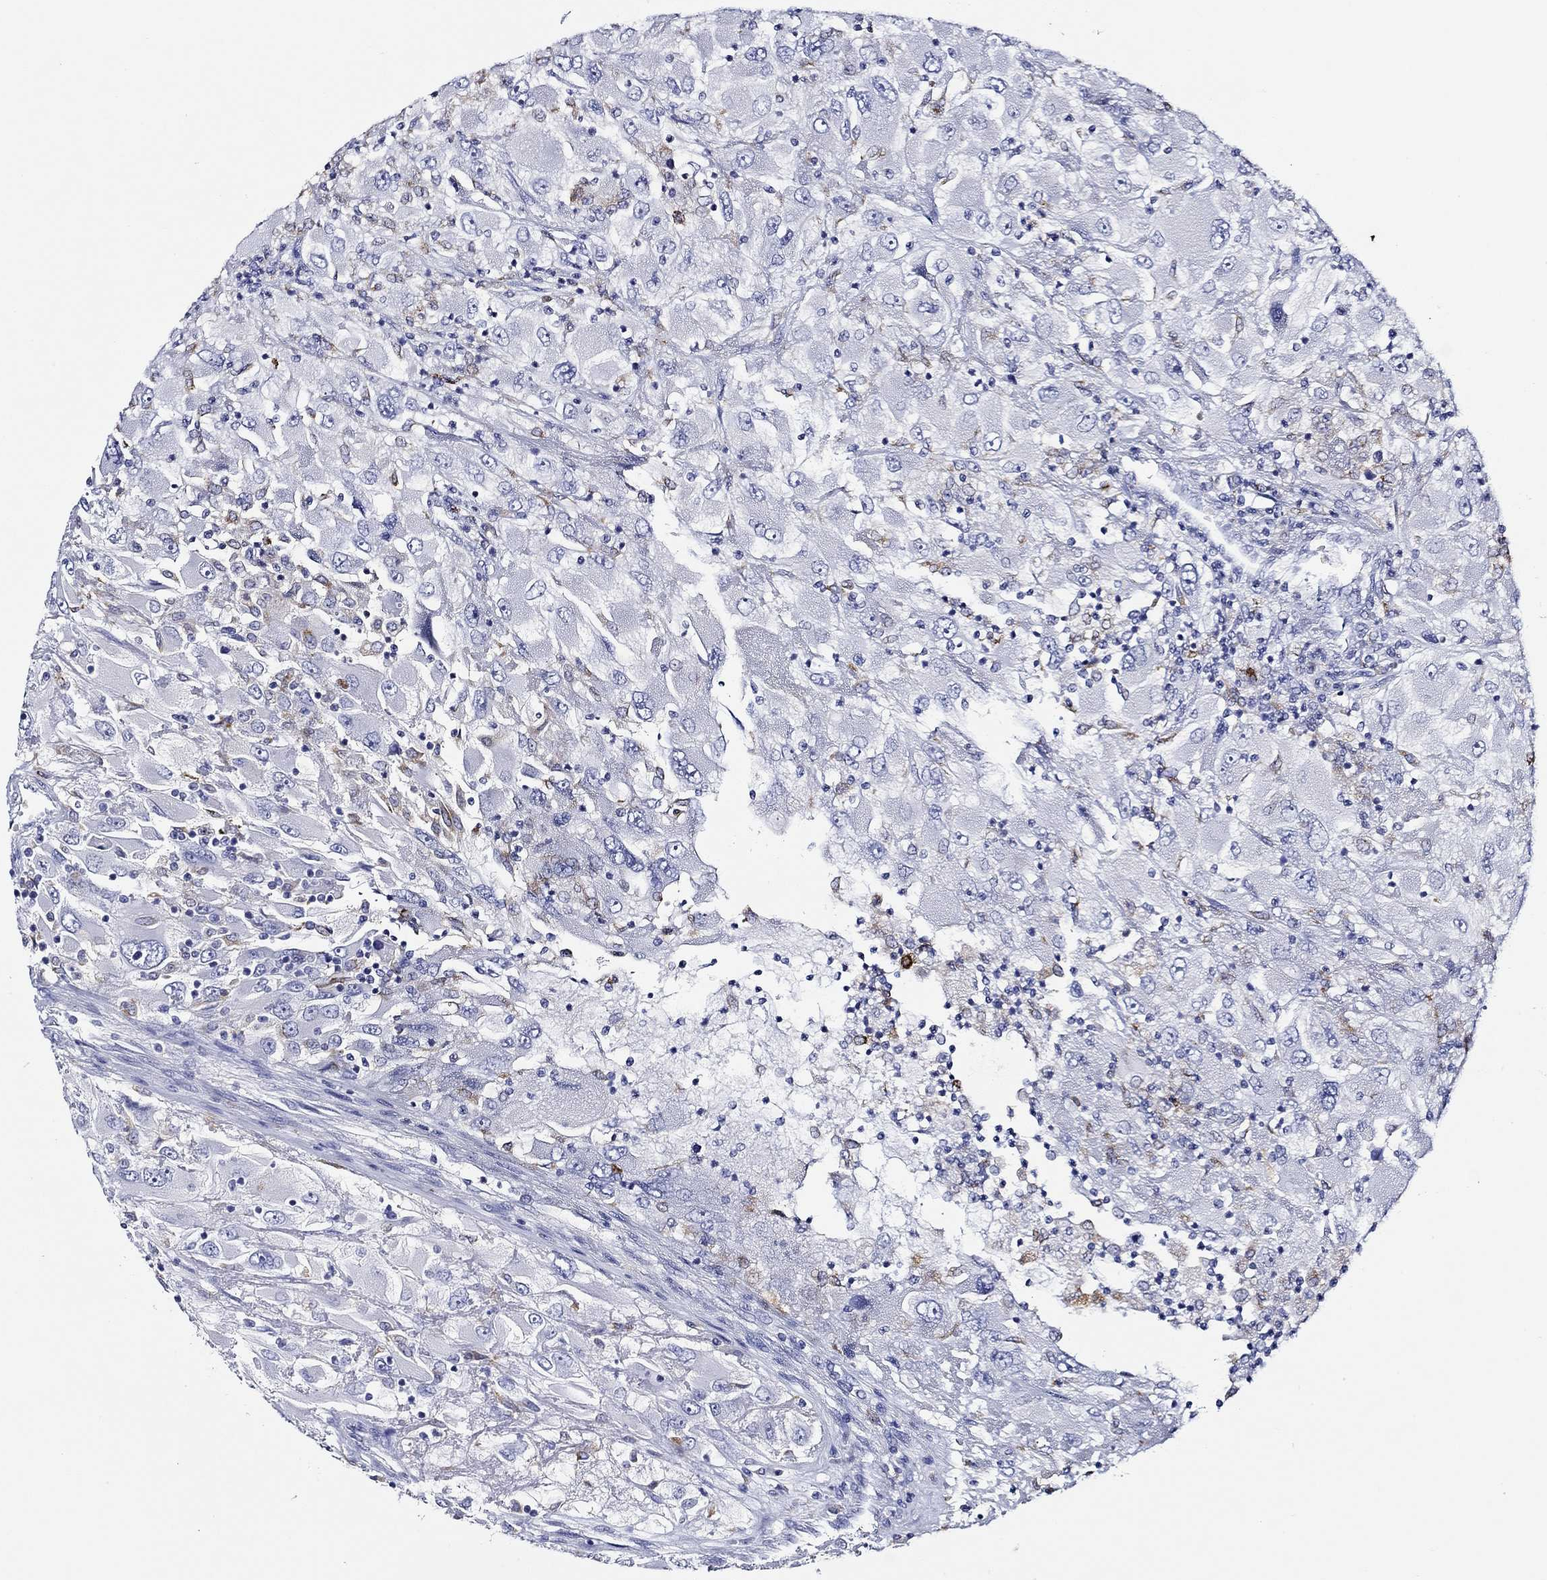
{"staining": {"intensity": "negative", "quantity": "none", "location": "none"}, "tissue": "renal cancer", "cell_type": "Tumor cells", "image_type": "cancer", "snomed": [{"axis": "morphology", "description": "Adenocarcinoma, NOS"}, {"axis": "topography", "description": "Kidney"}], "caption": "IHC of human renal adenocarcinoma exhibits no positivity in tumor cells.", "gene": "GATA2", "patient": {"sex": "female", "age": 52}}